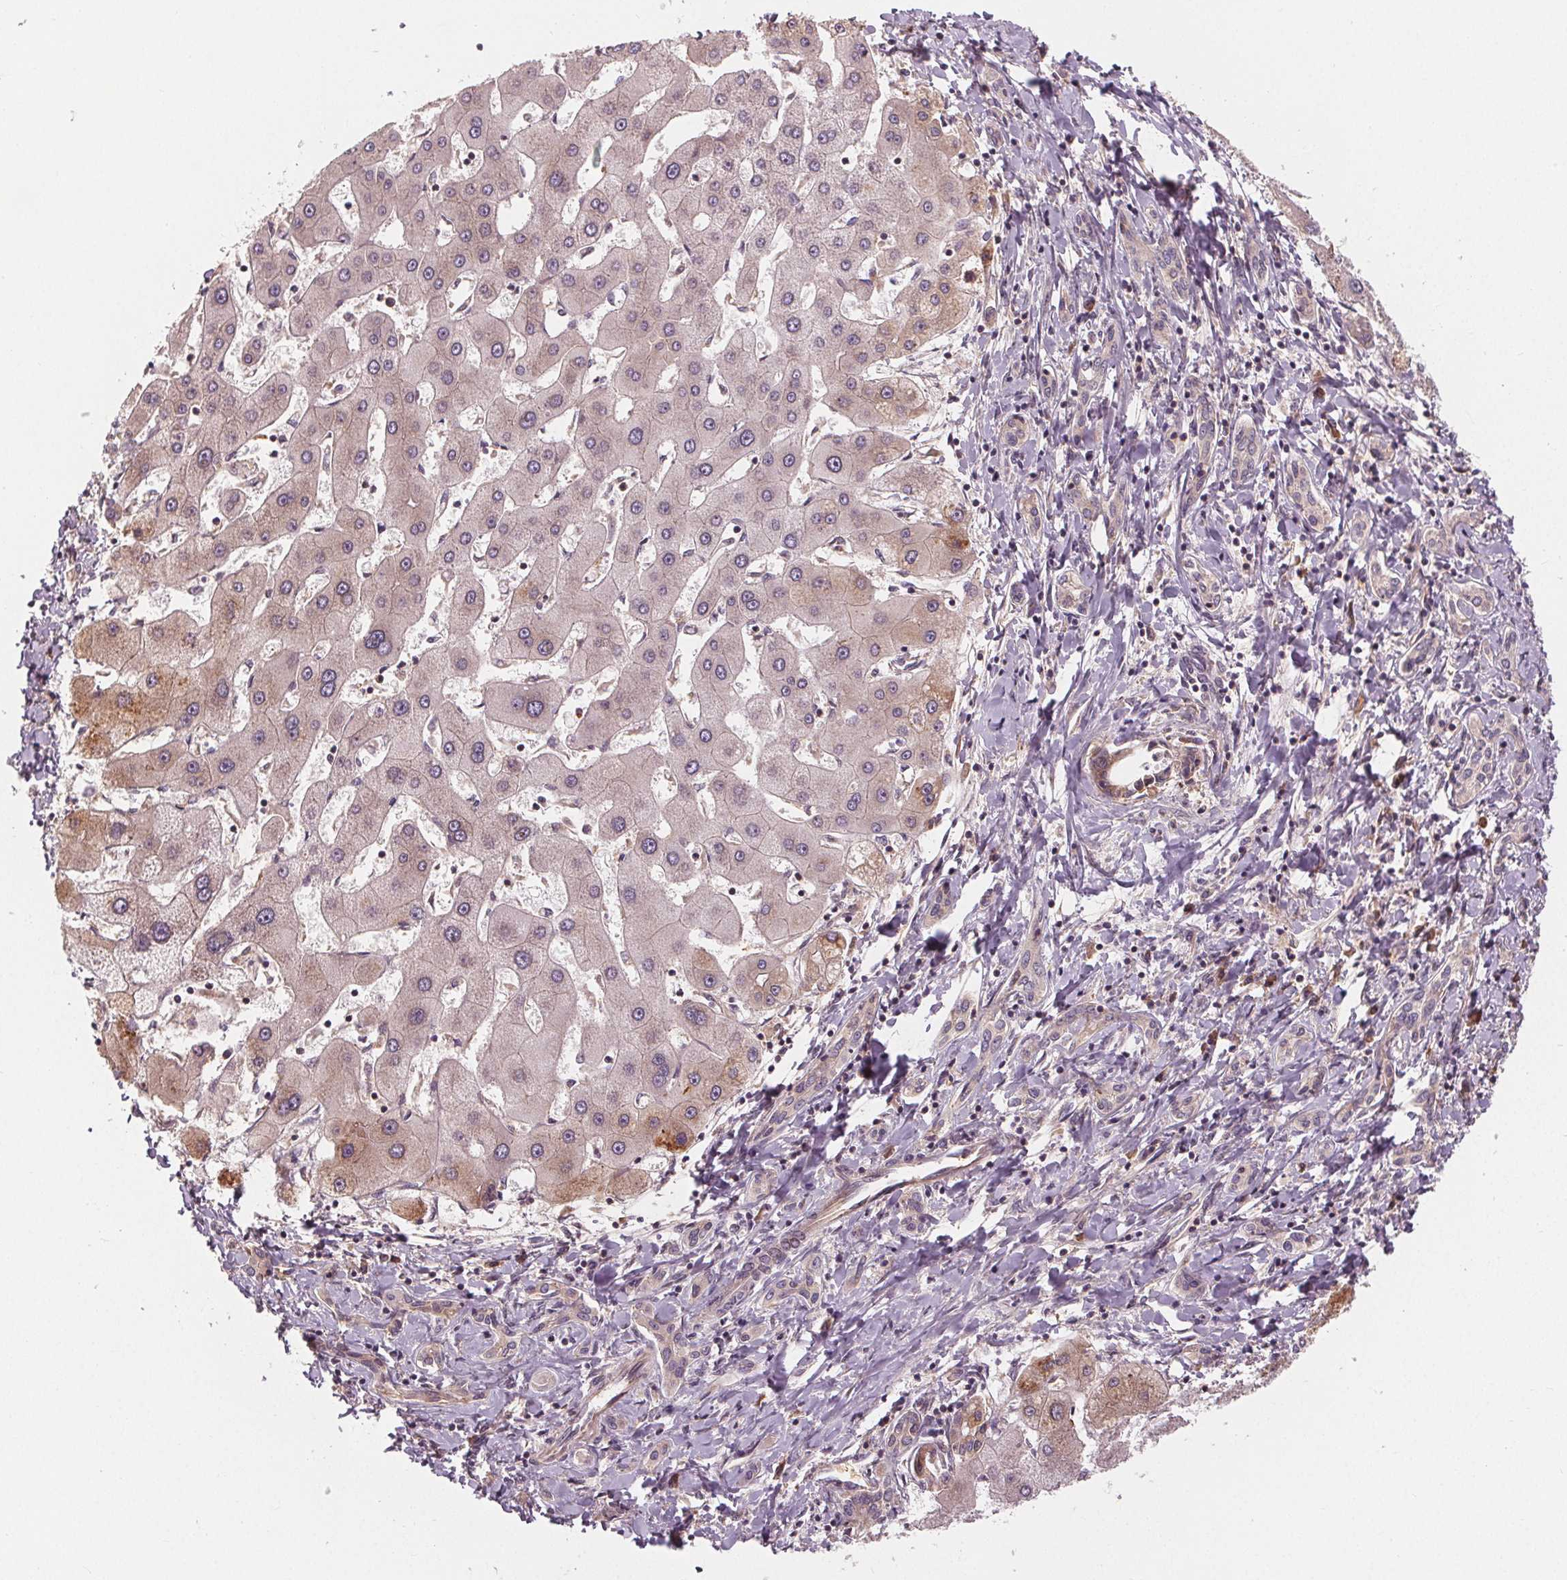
{"staining": {"intensity": "moderate", "quantity": "<25%", "location": "cytoplasmic/membranous"}, "tissue": "liver cancer", "cell_type": "Tumor cells", "image_type": "cancer", "snomed": [{"axis": "morphology", "description": "Cholangiocarcinoma"}, {"axis": "topography", "description": "Liver"}], "caption": "Immunohistochemistry (IHC) of human liver cholangiocarcinoma displays low levels of moderate cytoplasmic/membranous expression in about <25% of tumor cells.", "gene": "EIF3D", "patient": {"sex": "male", "age": 66}}